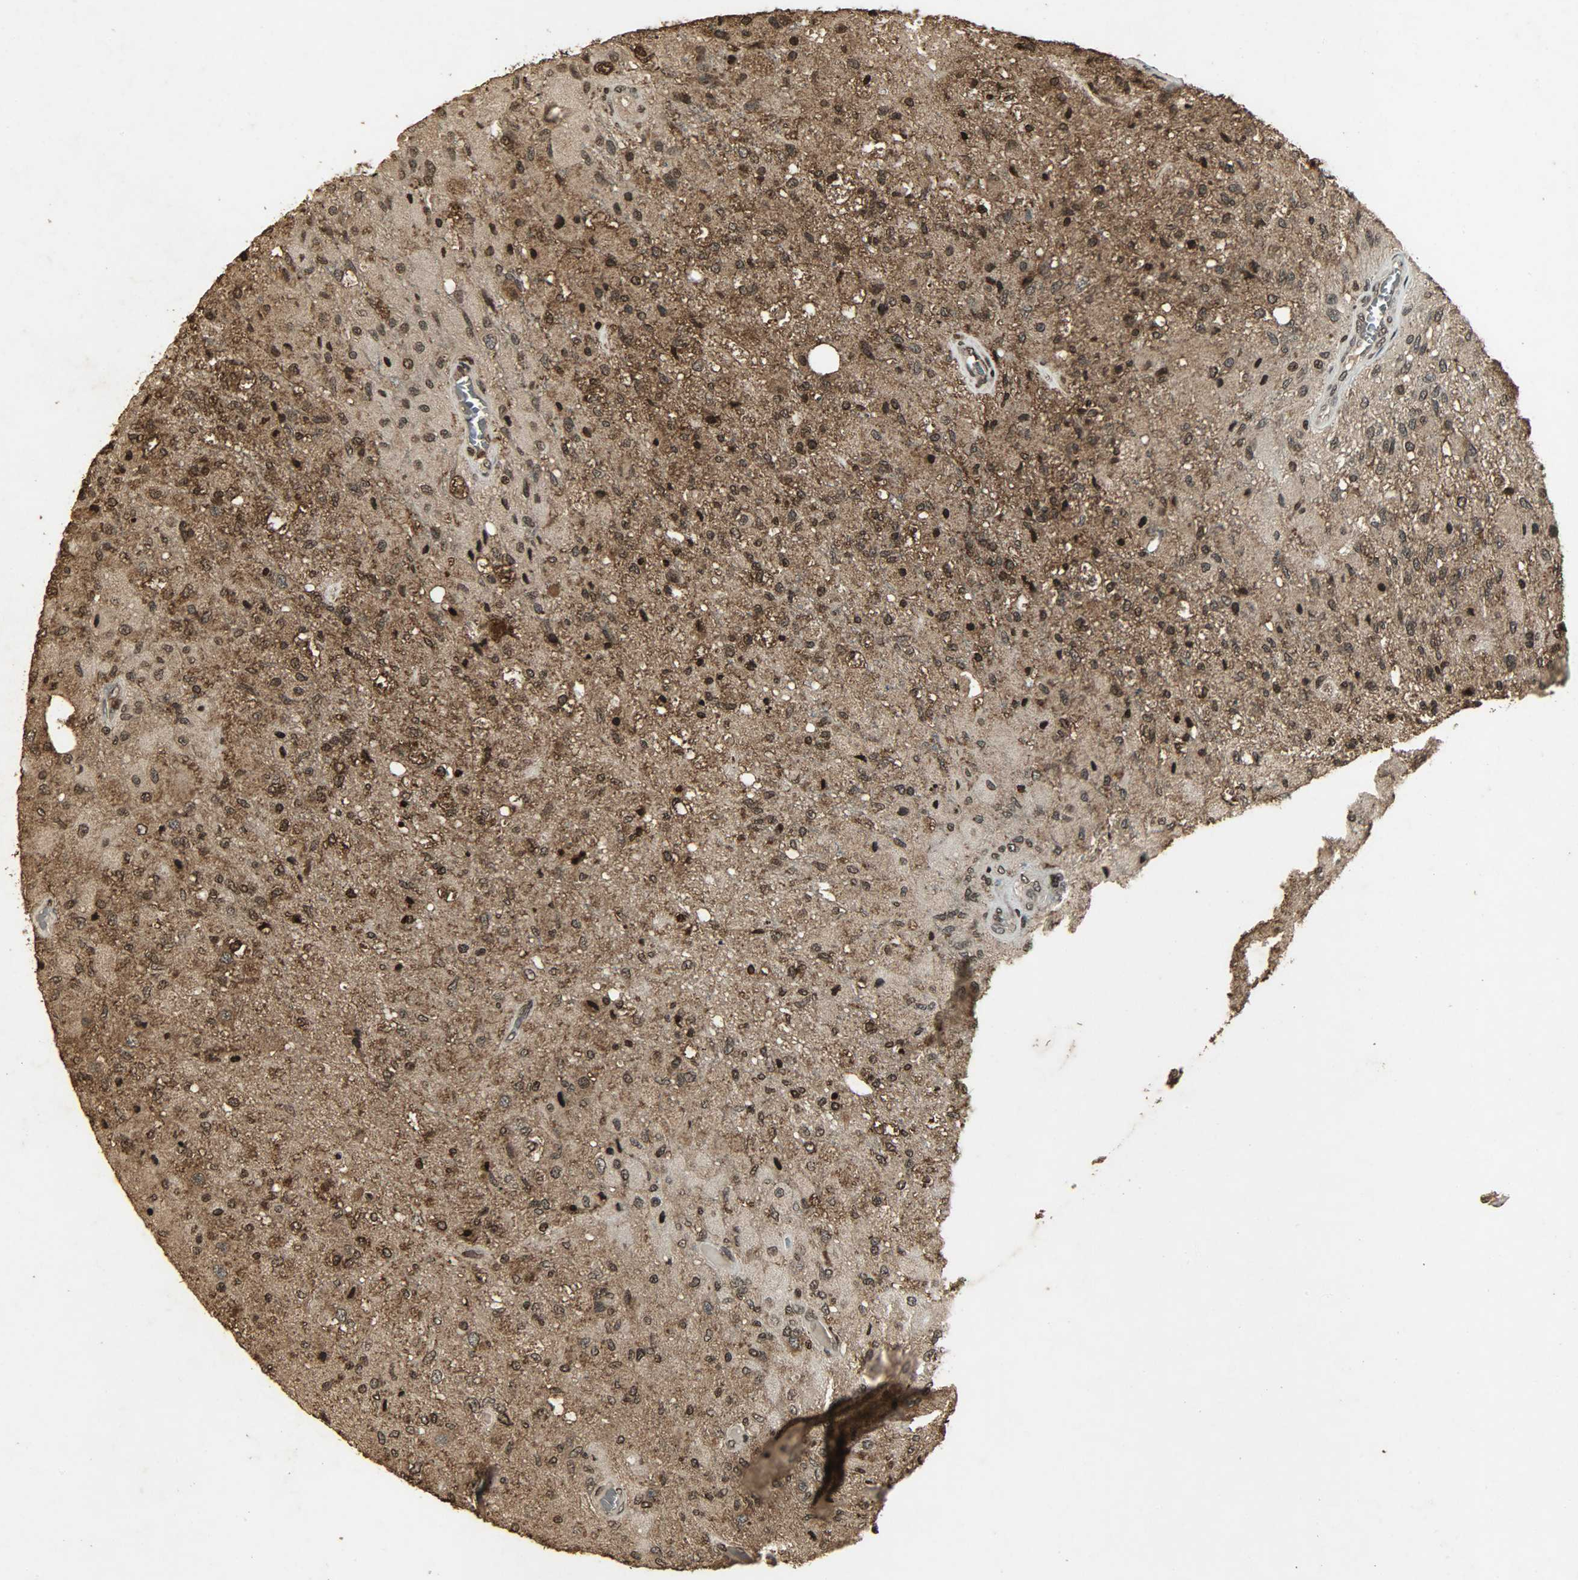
{"staining": {"intensity": "strong", "quantity": ">75%", "location": "cytoplasmic/membranous,nuclear"}, "tissue": "glioma", "cell_type": "Tumor cells", "image_type": "cancer", "snomed": [{"axis": "morphology", "description": "Normal tissue, NOS"}, {"axis": "morphology", "description": "Glioma, malignant, High grade"}, {"axis": "topography", "description": "Cerebral cortex"}], "caption": "Immunohistochemical staining of glioma displays high levels of strong cytoplasmic/membranous and nuclear protein staining in approximately >75% of tumor cells.", "gene": "PPP3R1", "patient": {"sex": "male", "age": 77}}